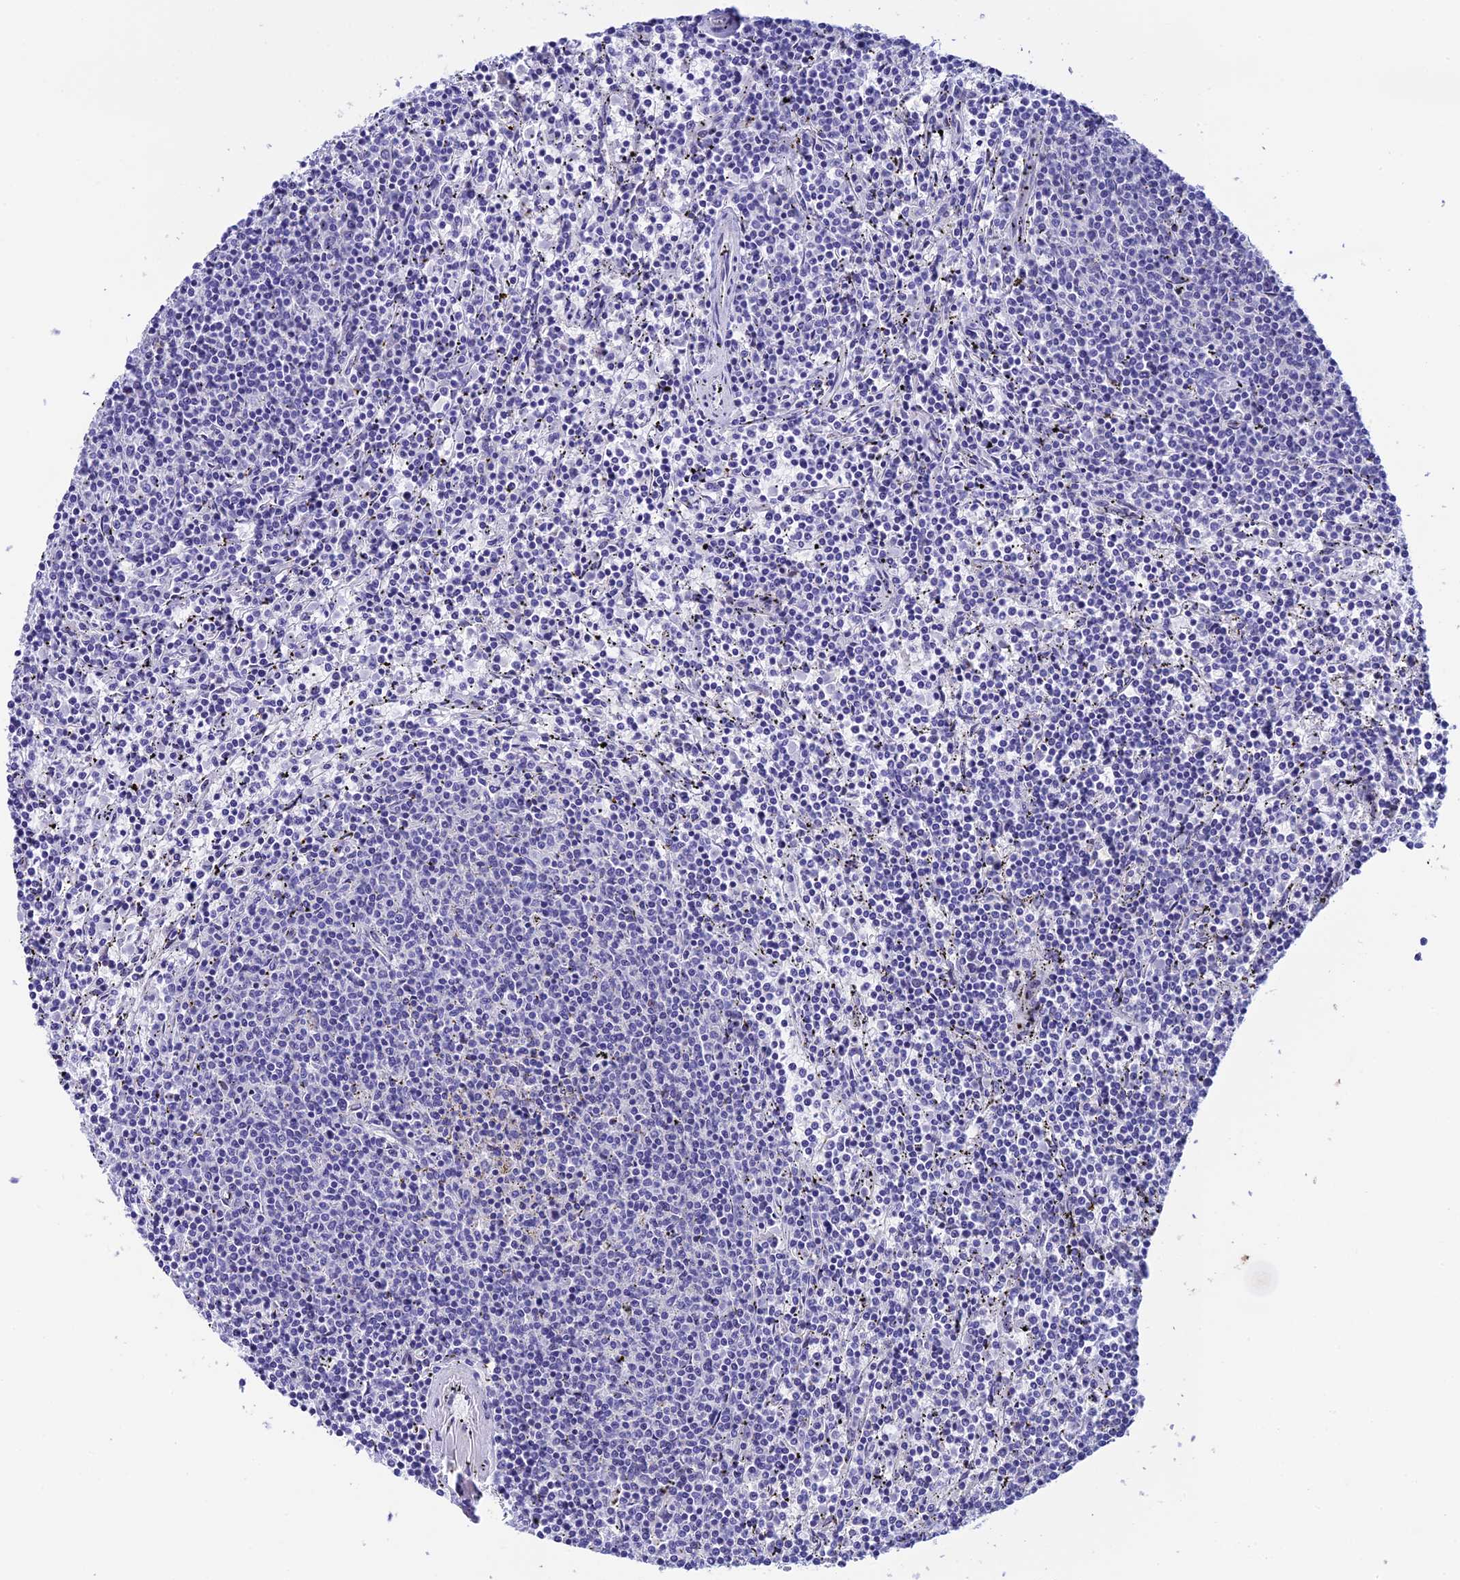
{"staining": {"intensity": "negative", "quantity": "none", "location": "none"}, "tissue": "lymphoma", "cell_type": "Tumor cells", "image_type": "cancer", "snomed": [{"axis": "morphology", "description": "Malignant lymphoma, non-Hodgkin's type, Low grade"}, {"axis": "topography", "description": "Spleen"}], "caption": "A high-resolution image shows immunohistochemistry (IHC) staining of lymphoma, which demonstrates no significant staining in tumor cells.", "gene": "RASGEF1B", "patient": {"sex": "female", "age": 50}}